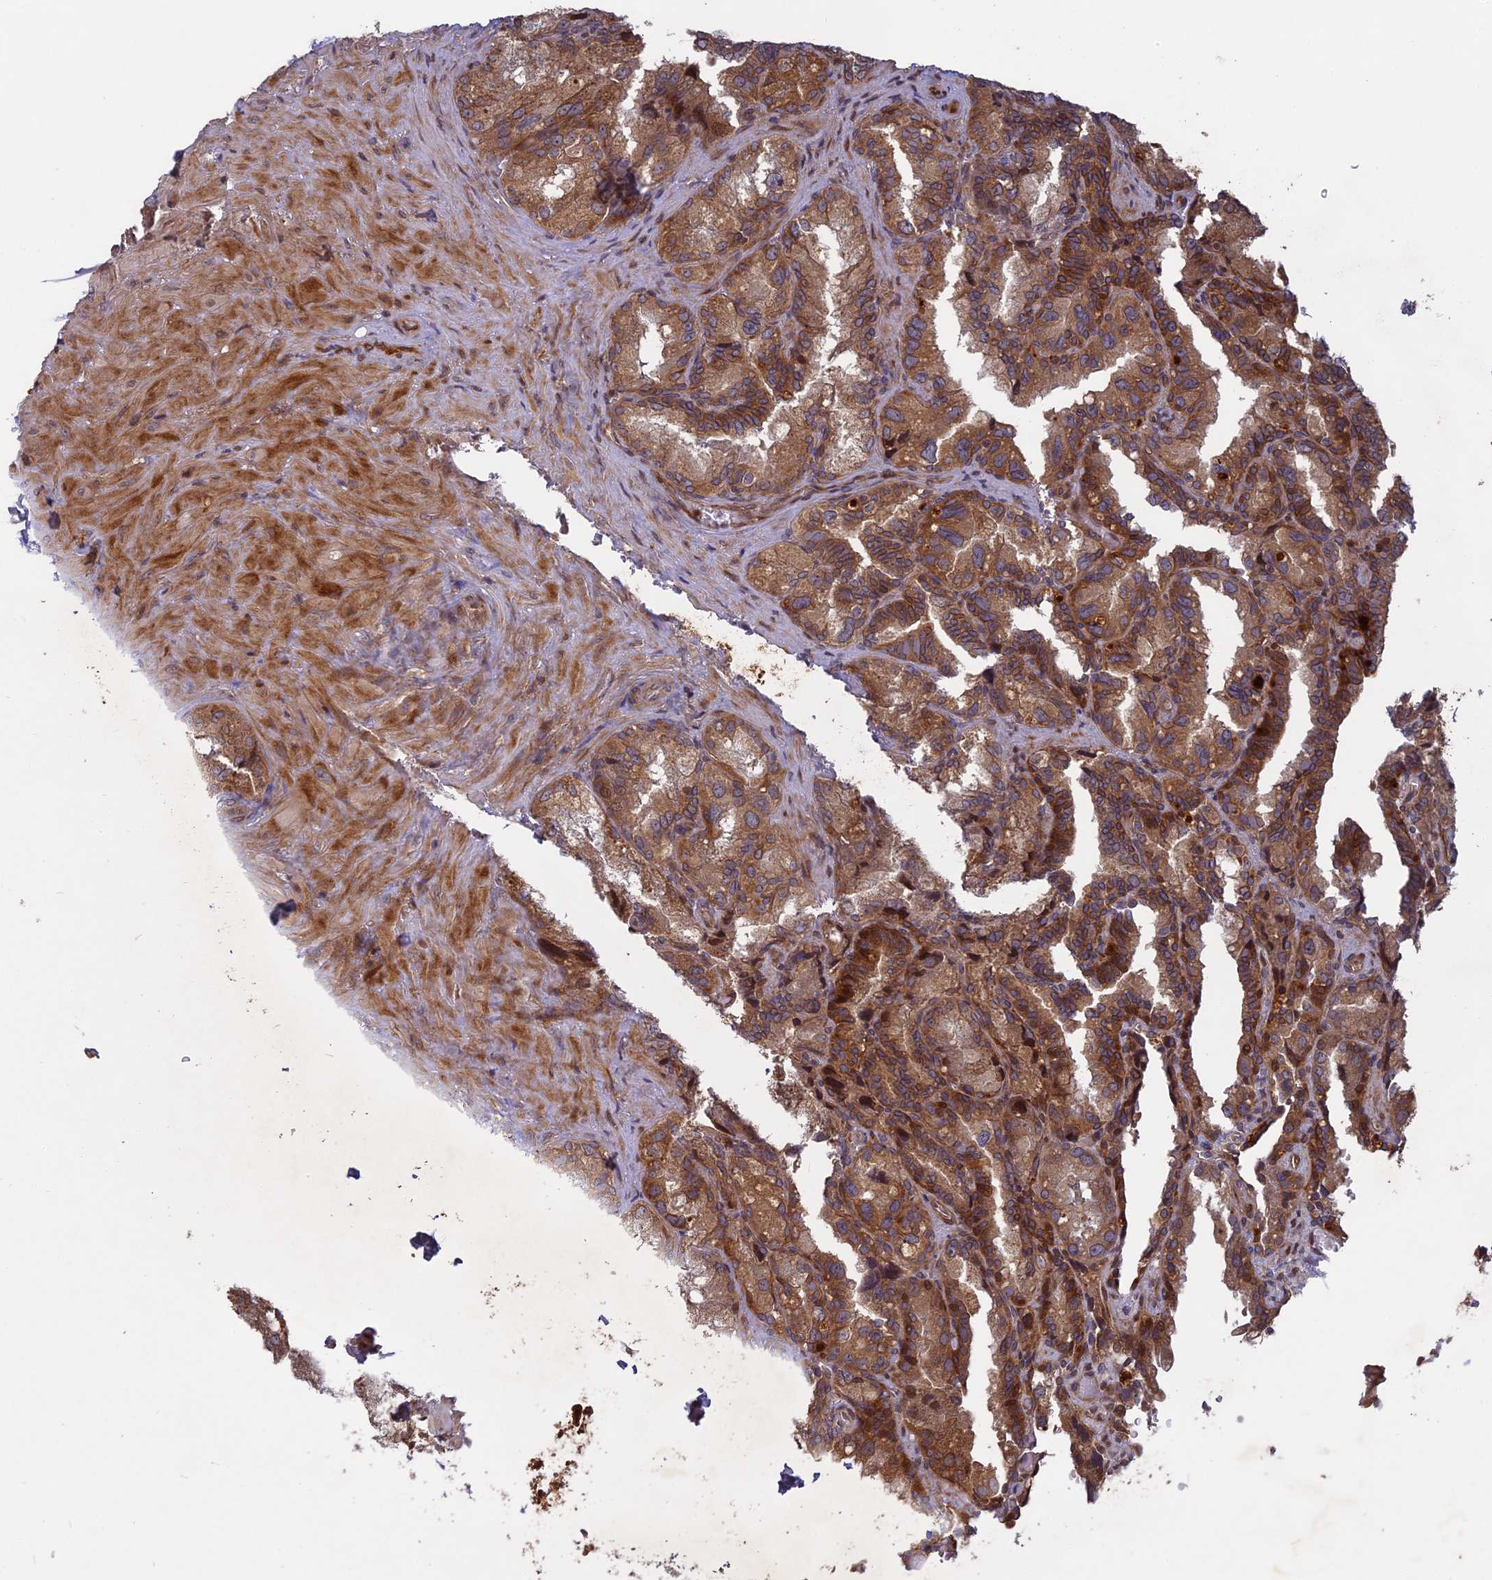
{"staining": {"intensity": "strong", "quantity": ">75%", "location": "cytoplasmic/membranous"}, "tissue": "seminal vesicle", "cell_type": "Glandular cells", "image_type": "normal", "snomed": [{"axis": "morphology", "description": "Normal tissue, NOS"}, {"axis": "topography", "description": "Seminal veicle"}], "caption": "This is an image of immunohistochemistry staining of normal seminal vesicle, which shows strong staining in the cytoplasmic/membranous of glandular cells.", "gene": "TMUB2", "patient": {"sex": "male", "age": 62}}